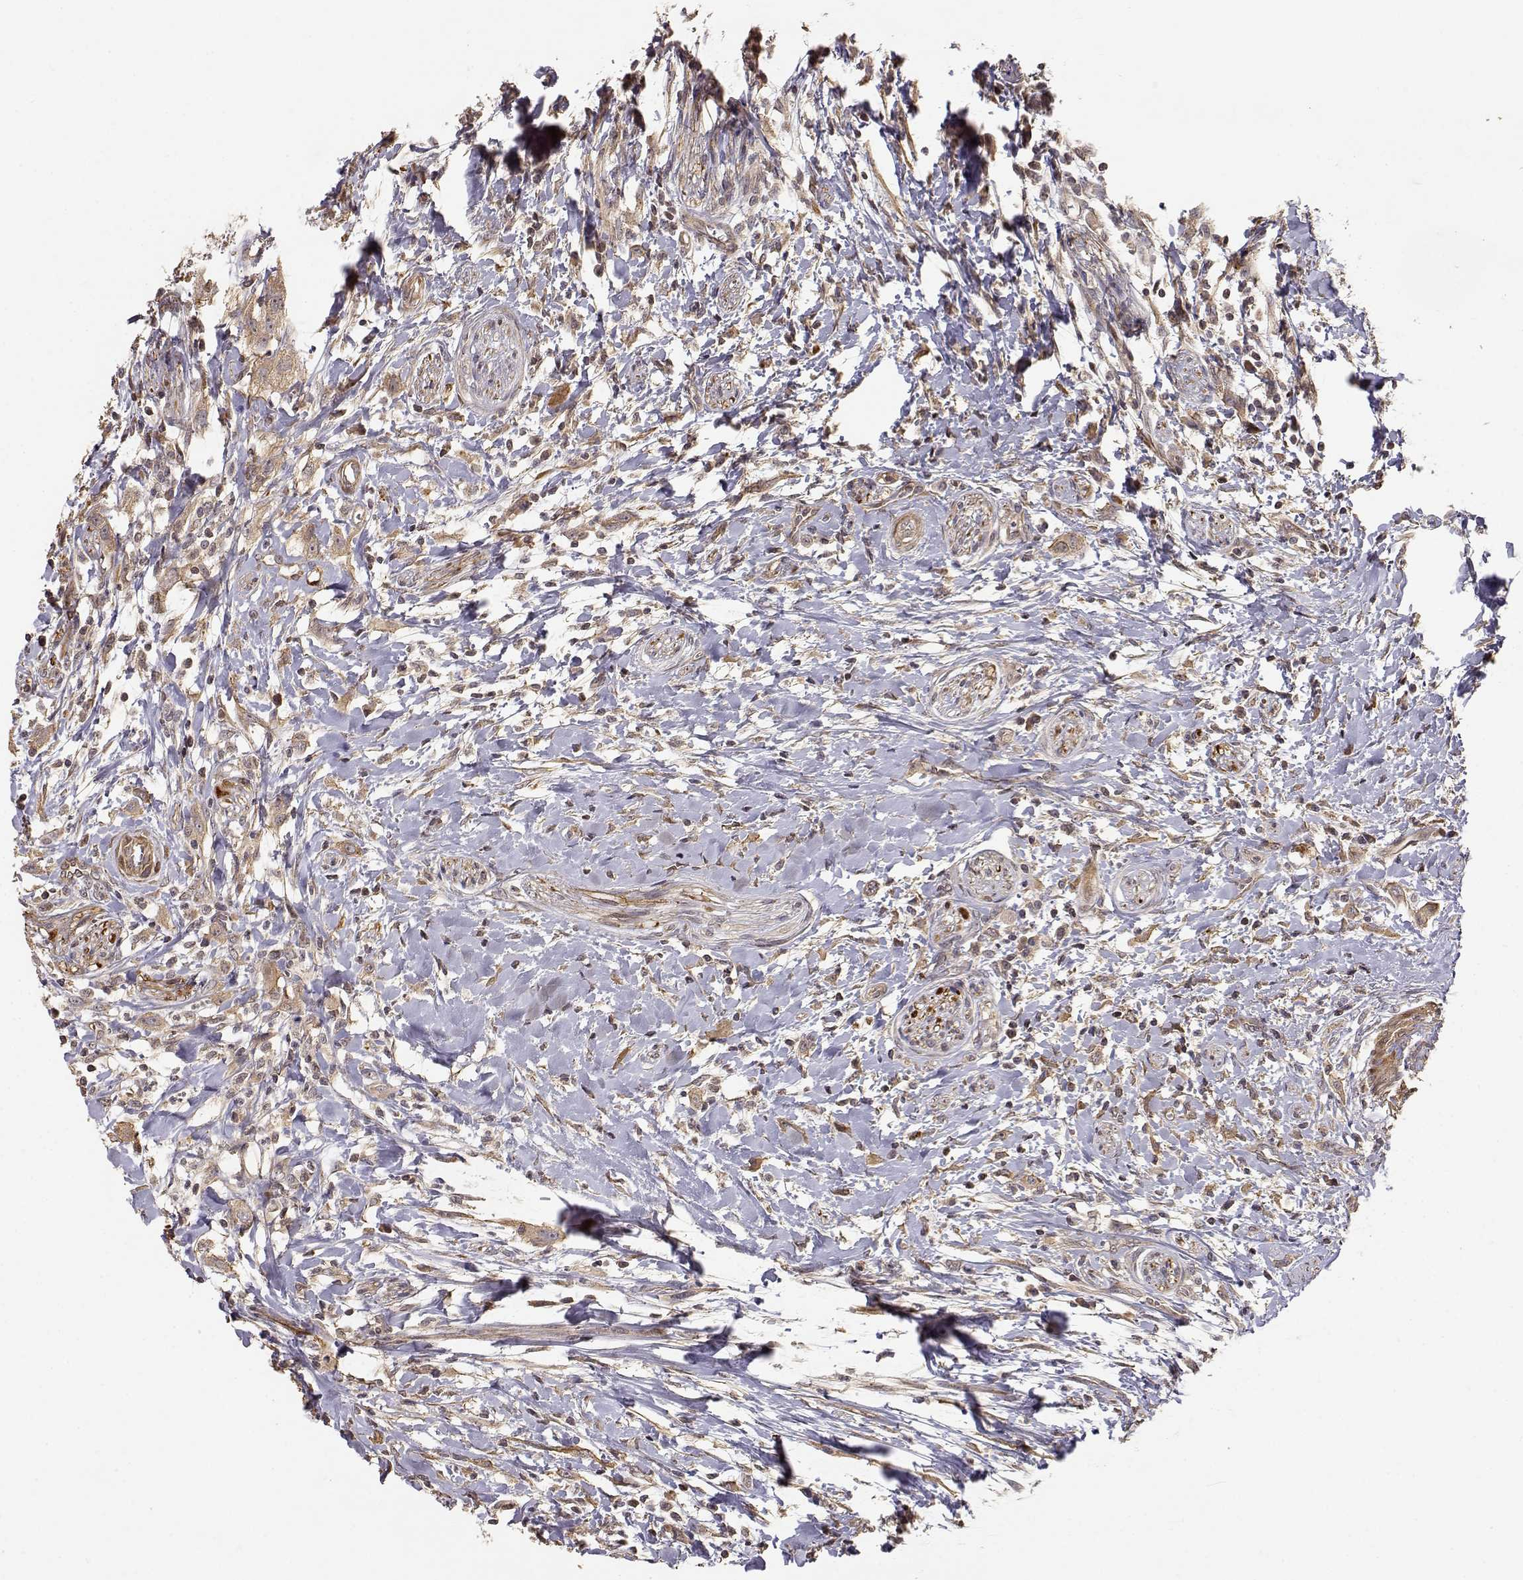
{"staining": {"intensity": "weak", "quantity": ">75%", "location": "cytoplasmic/membranous"}, "tissue": "head and neck cancer", "cell_type": "Tumor cells", "image_type": "cancer", "snomed": [{"axis": "morphology", "description": "Squamous cell carcinoma, NOS"}, {"axis": "morphology", "description": "Squamous cell carcinoma, metastatic, NOS"}, {"axis": "topography", "description": "Oral tissue"}, {"axis": "topography", "description": "Head-Neck"}], "caption": "Head and neck squamous cell carcinoma stained with a brown dye reveals weak cytoplasmic/membranous positive positivity in about >75% of tumor cells.", "gene": "PICK1", "patient": {"sex": "female", "age": 85}}